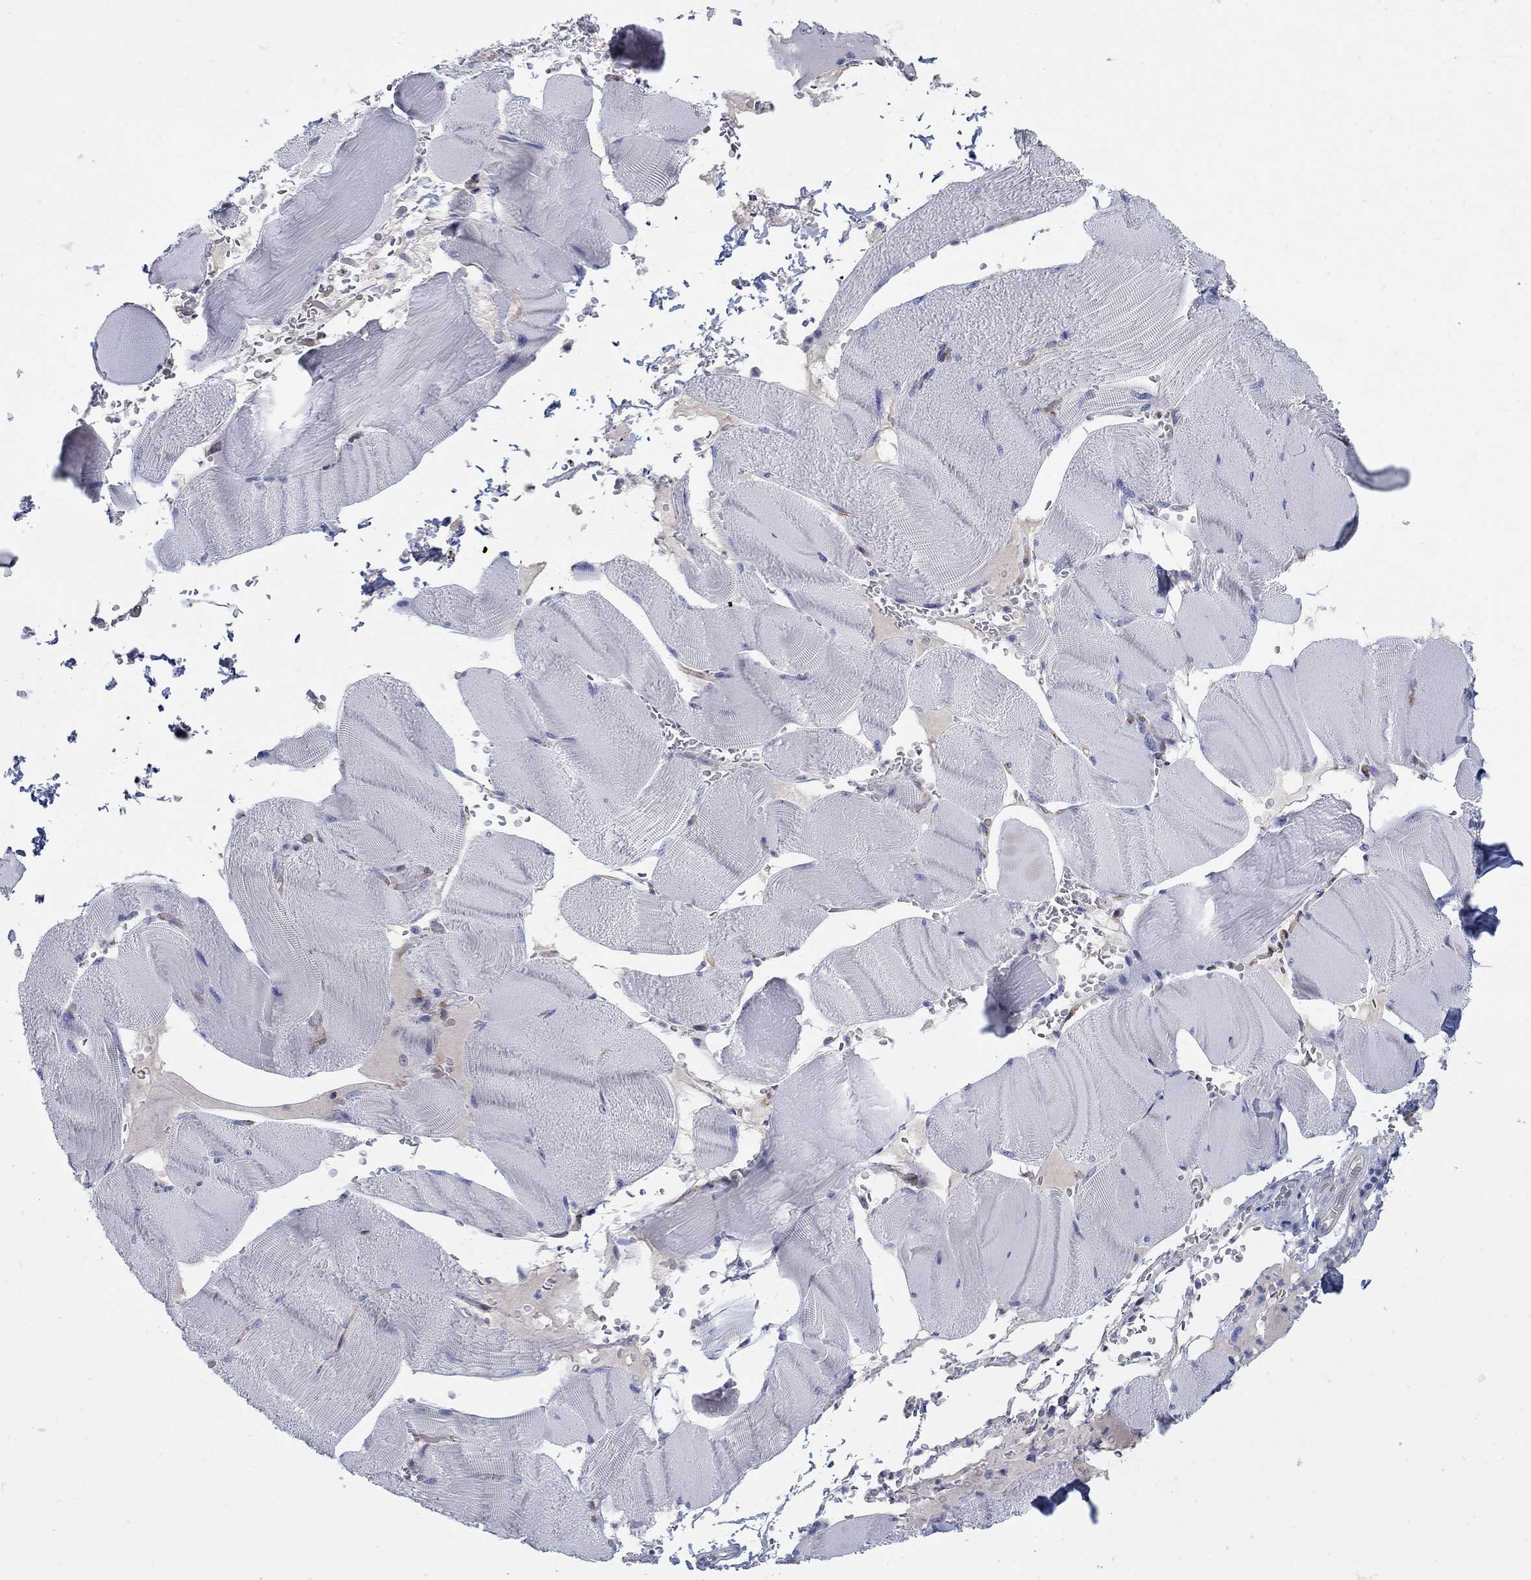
{"staining": {"intensity": "negative", "quantity": "none", "location": "none"}, "tissue": "skeletal muscle", "cell_type": "Myocytes", "image_type": "normal", "snomed": [{"axis": "morphology", "description": "Normal tissue, NOS"}, {"axis": "topography", "description": "Skeletal muscle"}], "caption": "This image is of normal skeletal muscle stained with immunohistochemistry (IHC) to label a protein in brown with the nuclei are counter-stained blue. There is no staining in myocytes.", "gene": "REEP2", "patient": {"sex": "male", "age": 56}}